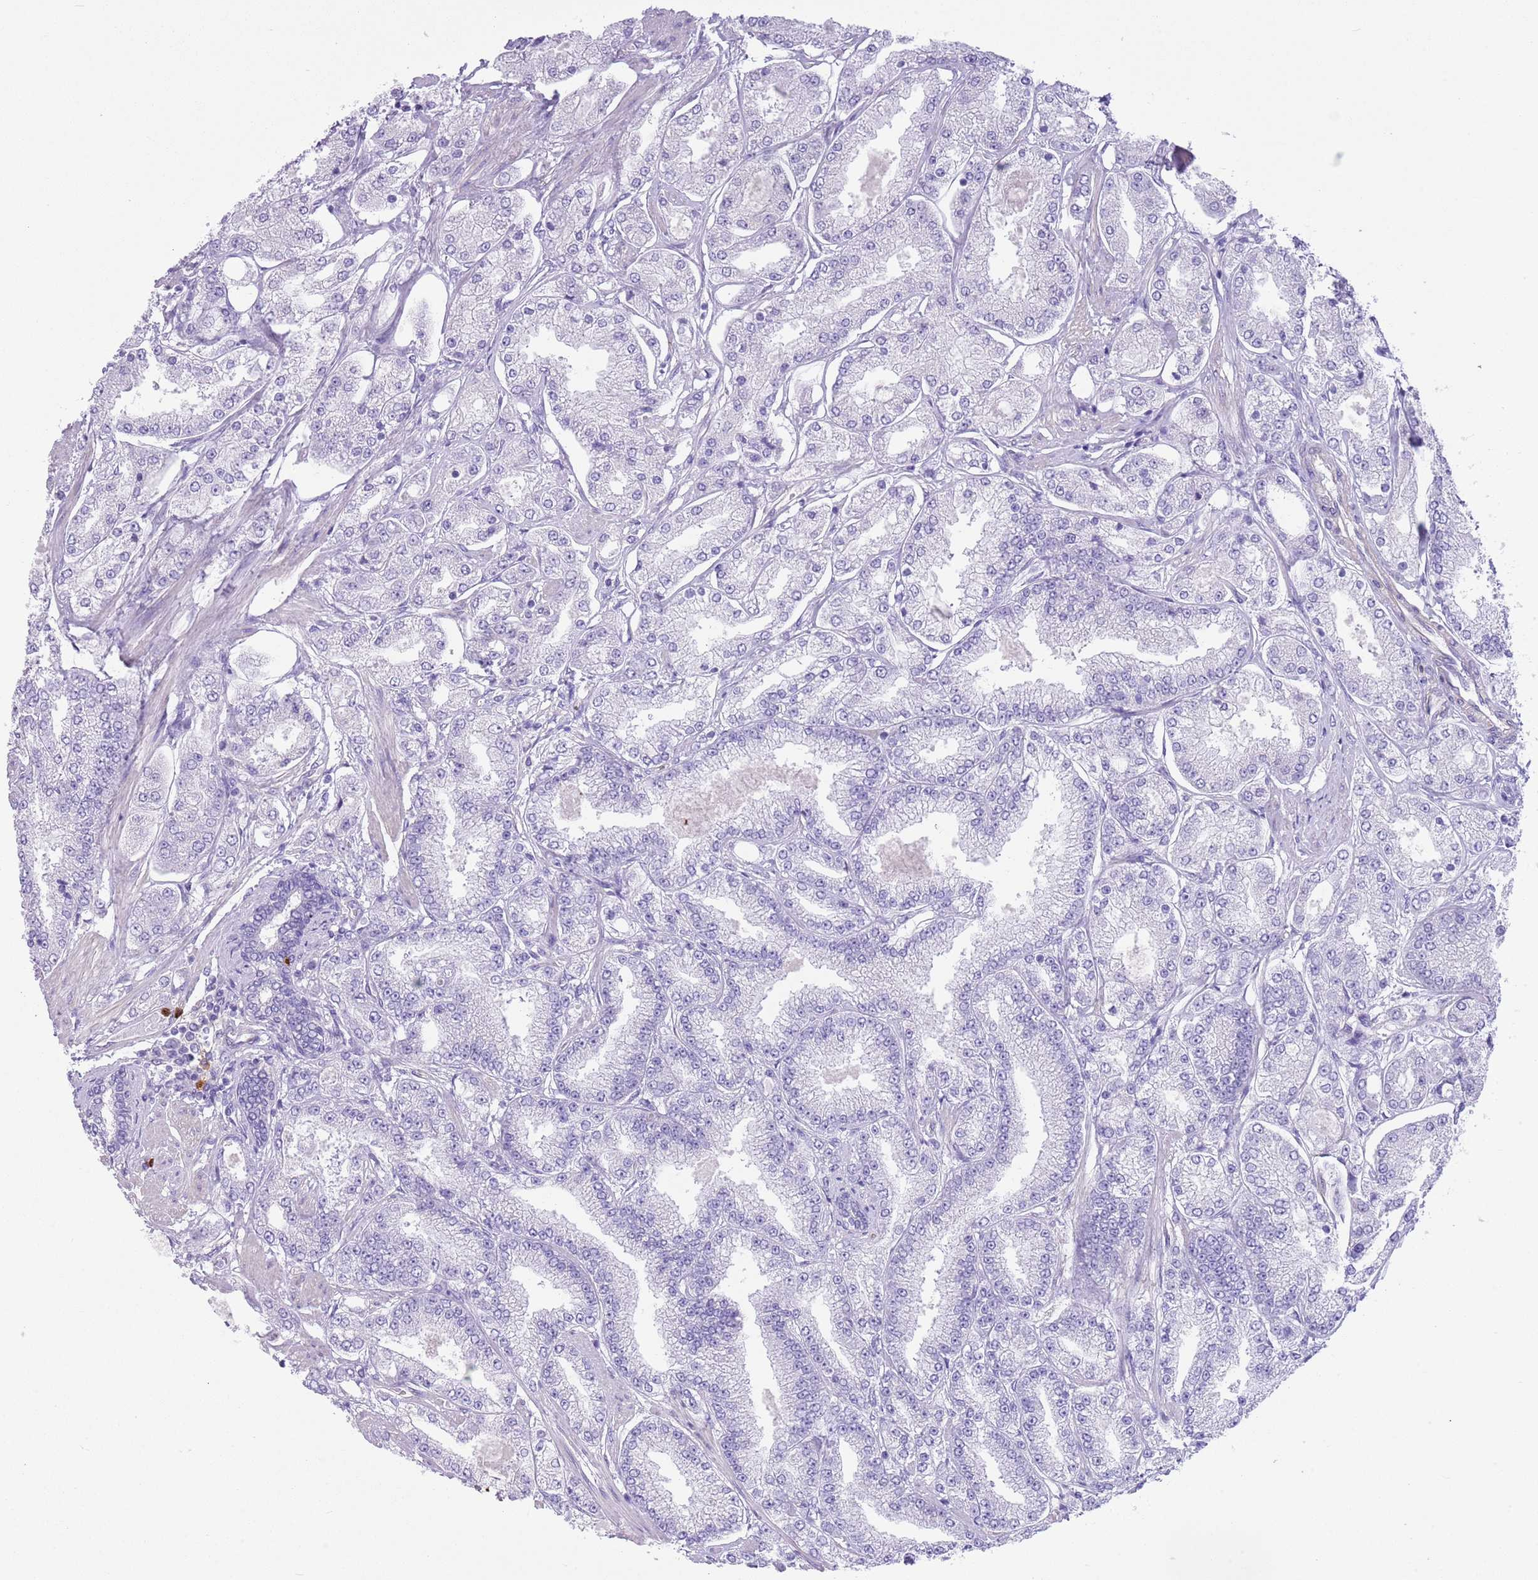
{"staining": {"intensity": "negative", "quantity": "none", "location": "none"}, "tissue": "prostate cancer", "cell_type": "Tumor cells", "image_type": "cancer", "snomed": [{"axis": "morphology", "description": "Adenocarcinoma, High grade"}, {"axis": "topography", "description": "Prostate"}], "caption": "There is no significant expression in tumor cells of prostate cancer (high-grade adenocarcinoma). The staining is performed using DAB (3,3'-diaminobenzidine) brown chromogen with nuclei counter-stained in using hematoxylin.", "gene": "TSGA13", "patient": {"sex": "male", "age": 69}}